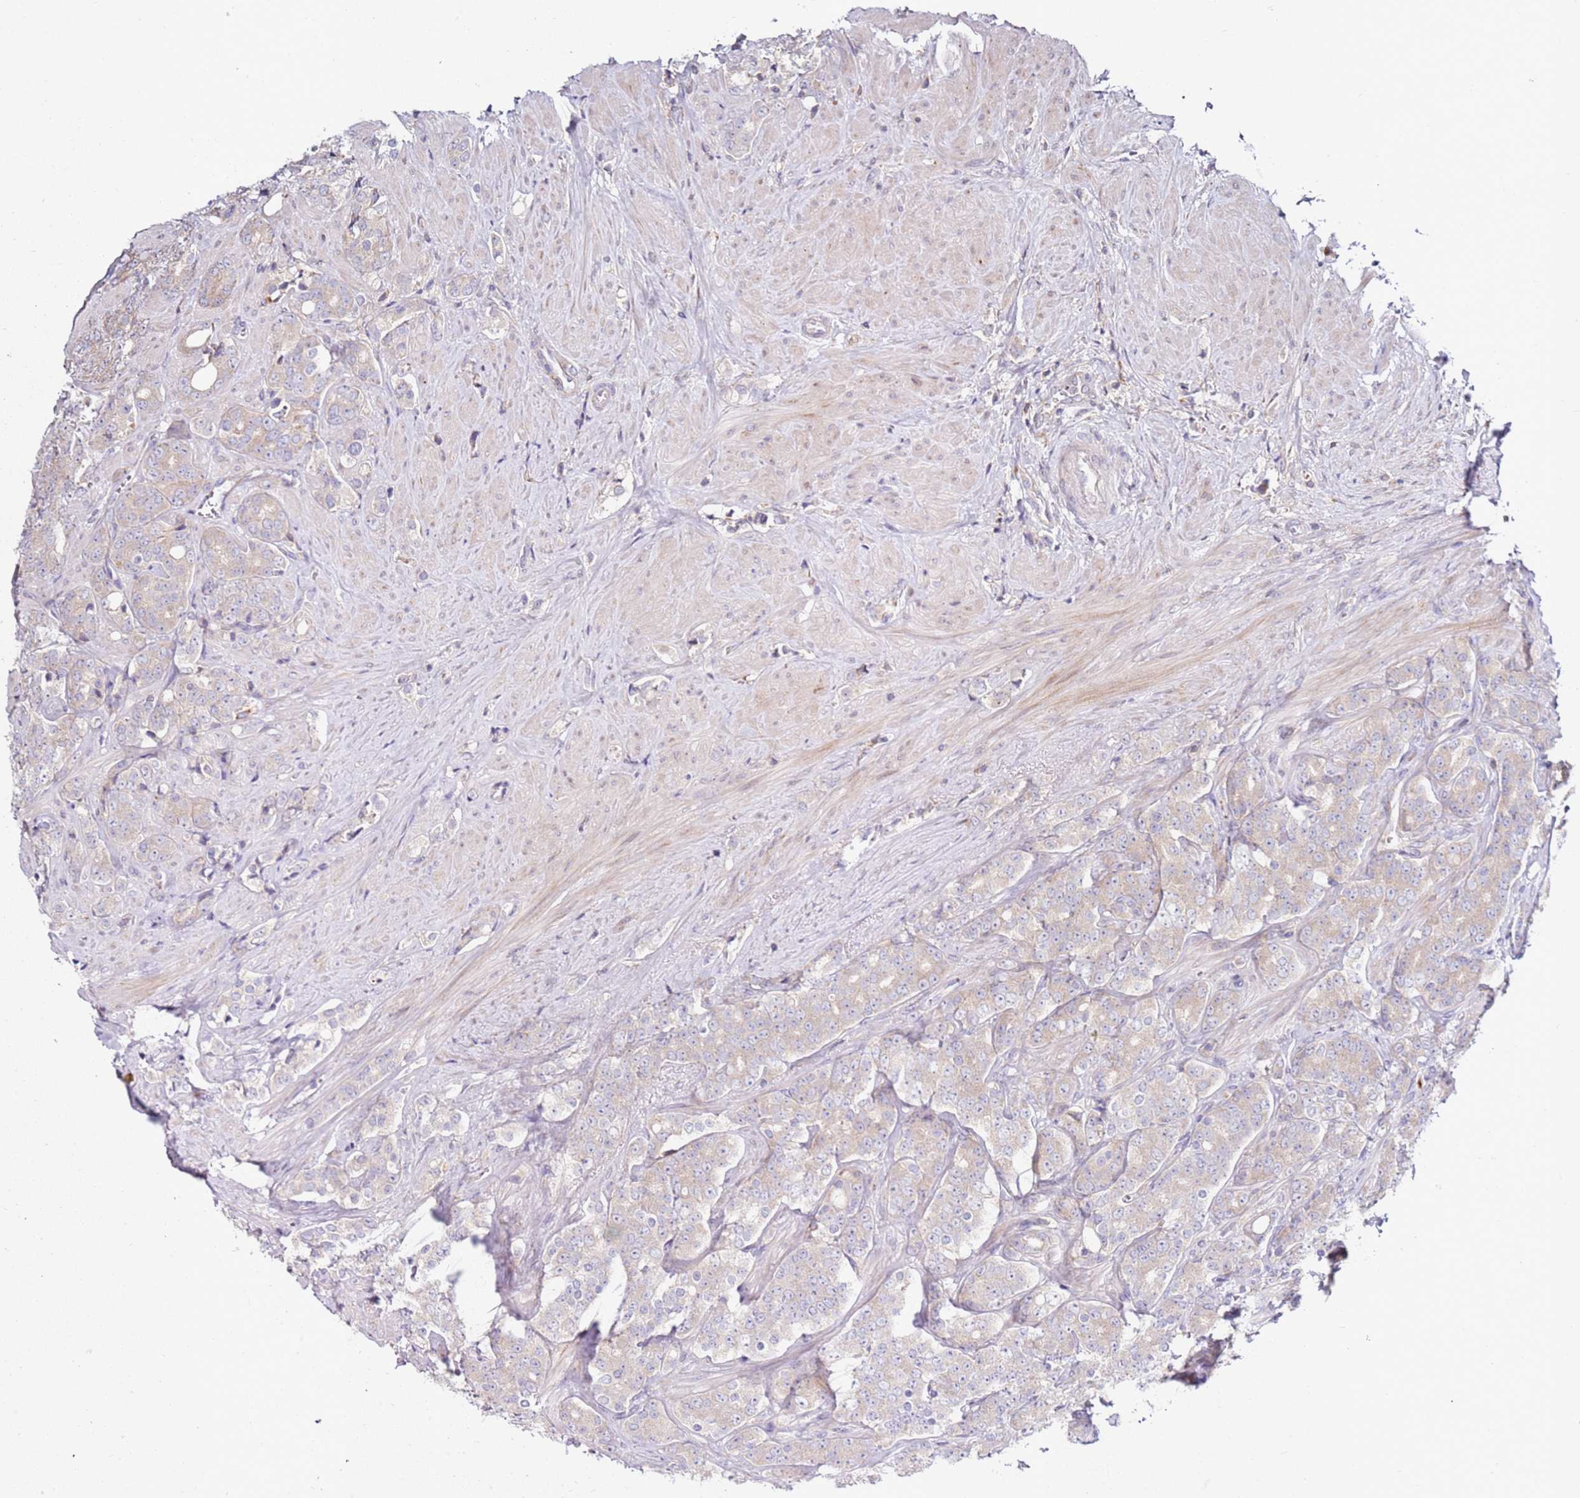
{"staining": {"intensity": "weak", "quantity": "25%-75%", "location": "cytoplasmic/membranous"}, "tissue": "prostate cancer", "cell_type": "Tumor cells", "image_type": "cancer", "snomed": [{"axis": "morphology", "description": "Adenocarcinoma, High grade"}, {"axis": "topography", "description": "Prostate"}], "caption": "Immunohistochemical staining of human prostate cancer exhibits low levels of weak cytoplasmic/membranous protein expression in about 25%-75% of tumor cells.", "gene": "CNOT9", "patient": {"sex": "male", "age": 62}}